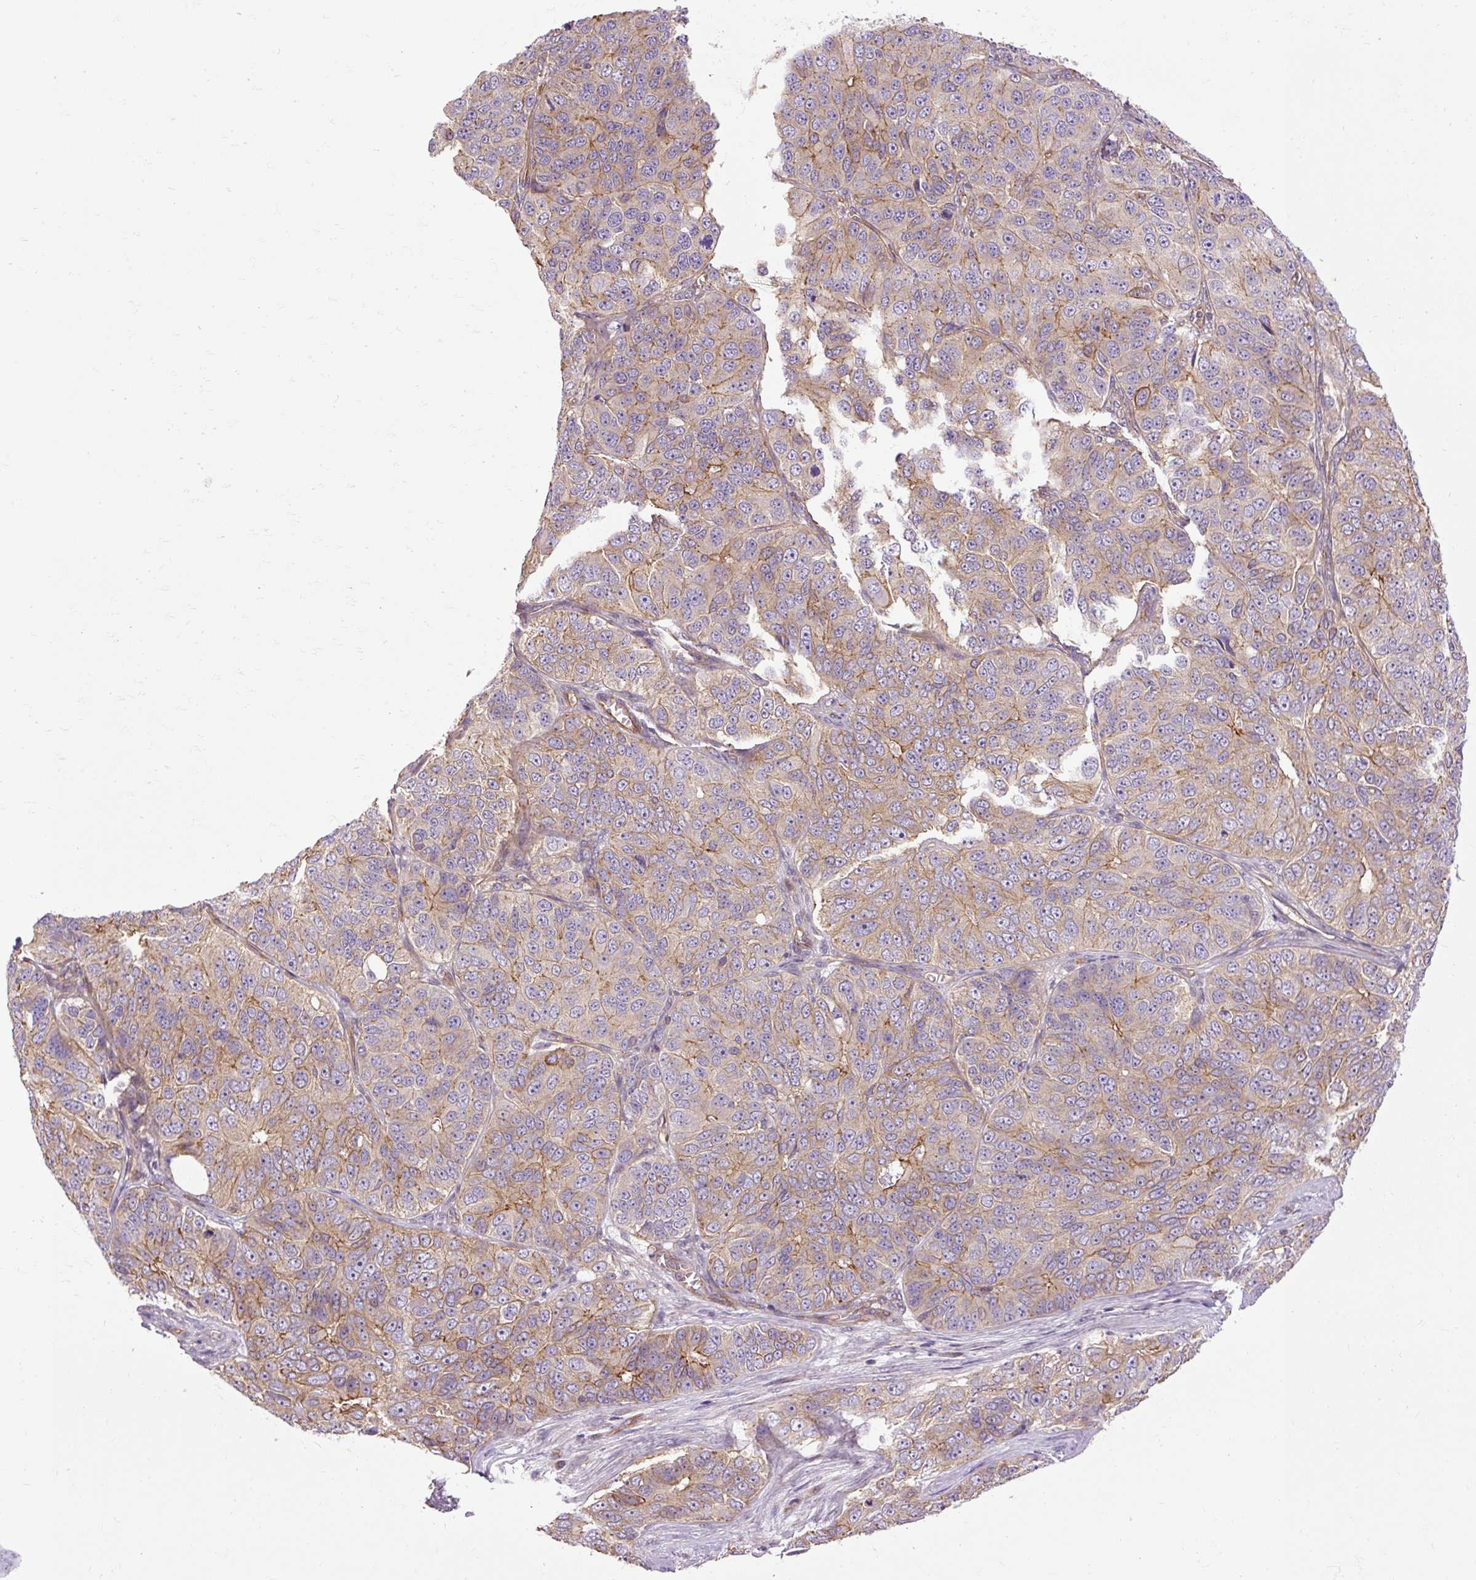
{"staining": {"intensity": "moderate", "quantity": "<25%", "location": "cytoplasmic/membranous"}, "tissue": "ovarian cancer", "cell_type": "Tumor cells", "image_type": "cancer", "snomed": [{"axis": "morphology", "description": "Carcinoma, endometroid"}, {"axis": "topography", "description": "Ovary"}], "caption": "Tumor cells demonstrate low levels of moderate cytoplasmic/membranous staining in approximately <25% of cells in ovarian endometroid carcinoma.", "gene": "CCDC93", "patient": {"sex": "female", "age": 51}}